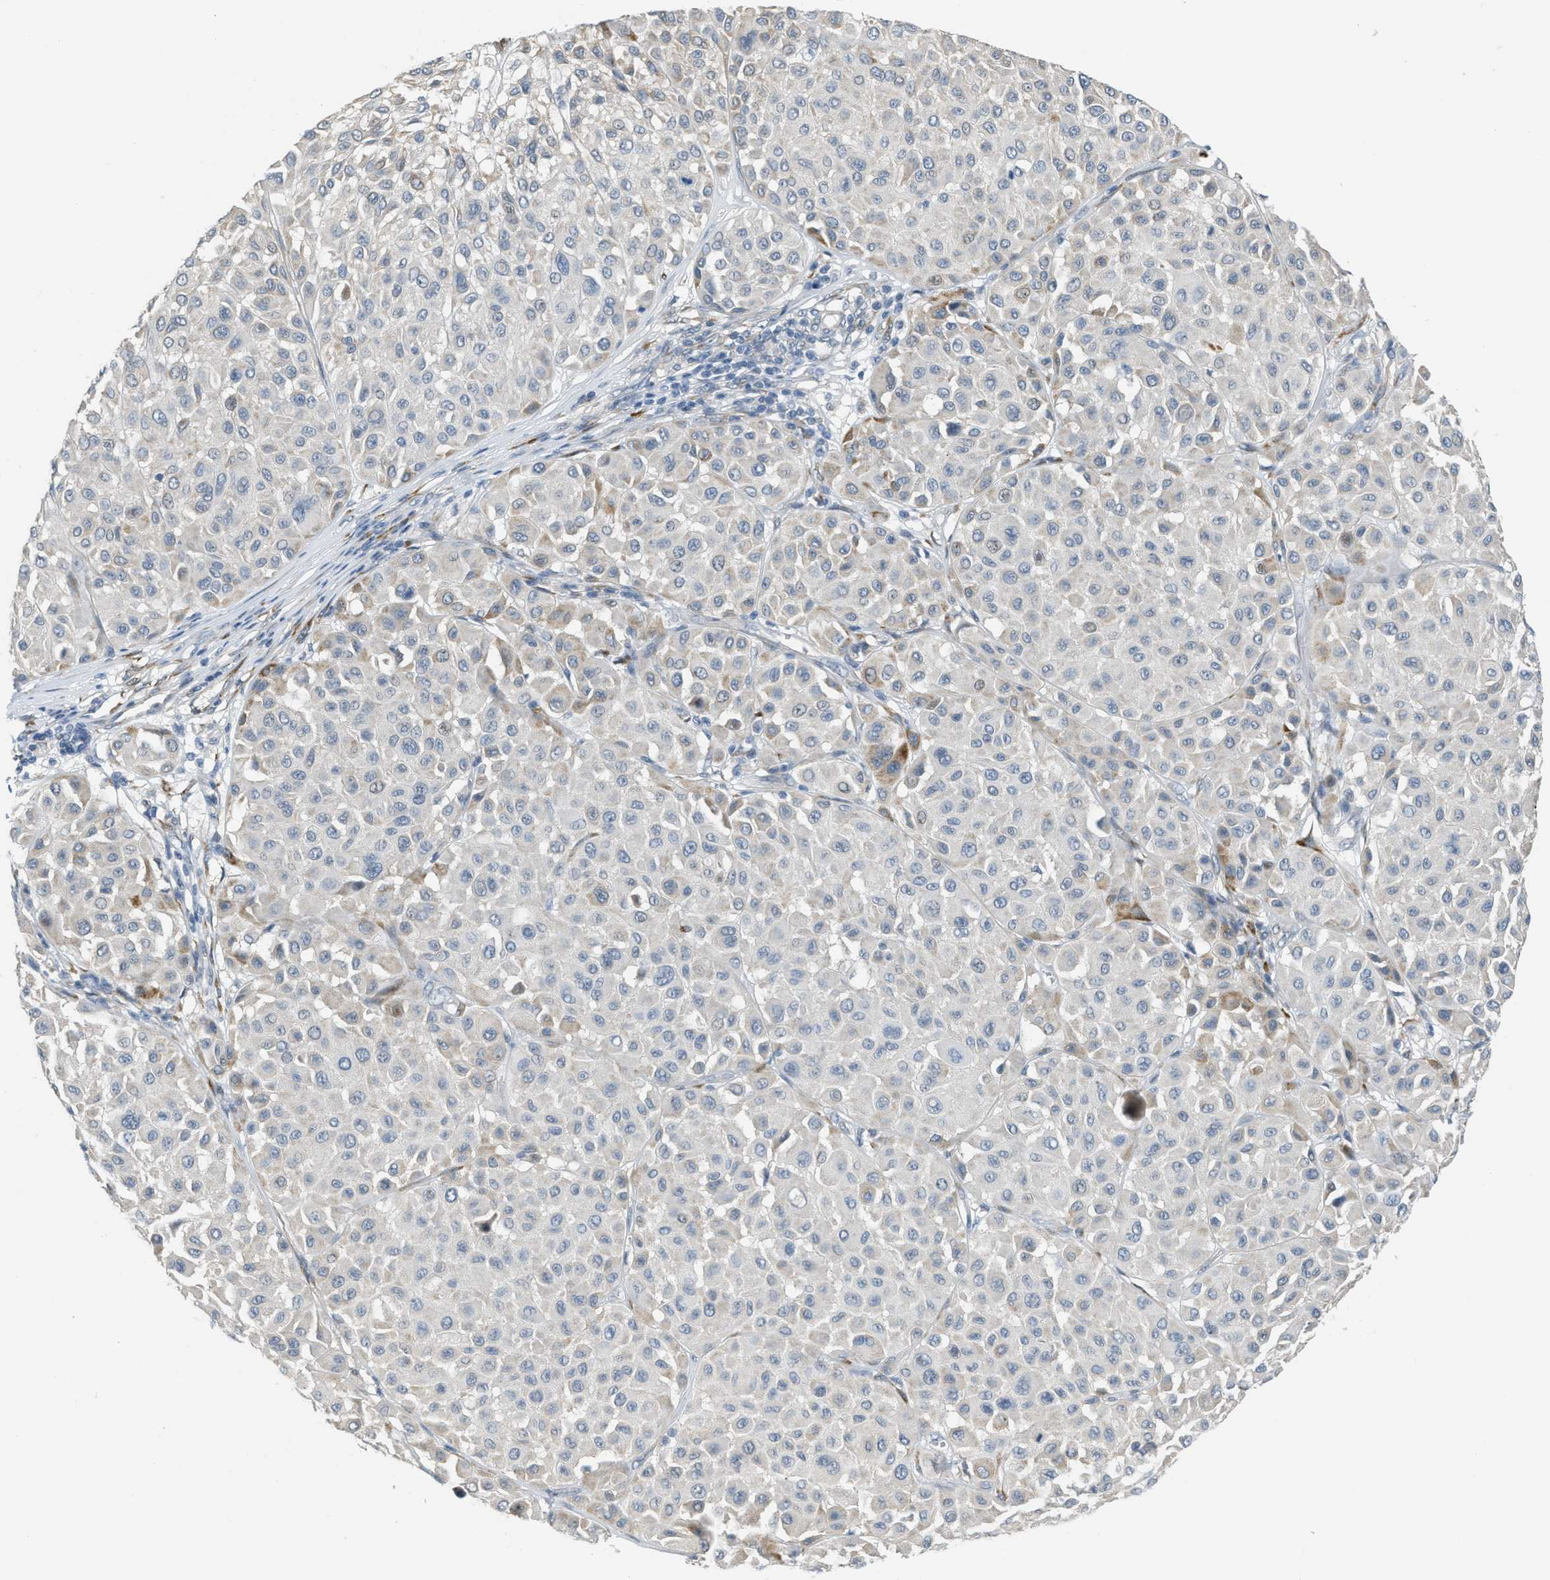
{"staining": {"intensity": "moderate", "quantity": "<25%", "location": "cytoplasmic/membranous"}, "tissue": "melanoma", "cell_type": "Tumor cells", "image_type": "cancer", "snomed": [{"axis": "morphology", "description": "Malignant melanoma, Metastatic site"}, {"axis": "topography", "description": "Soft tissue"}], "caption": "This is an image of immunohistochemistry (IHC) staining of melanoma, which shows moderate positivity in the cytoplasmic/membranous of tumor cells.", "gene": "TMEM154", "patient": {"sex": "male", "age": 41}}